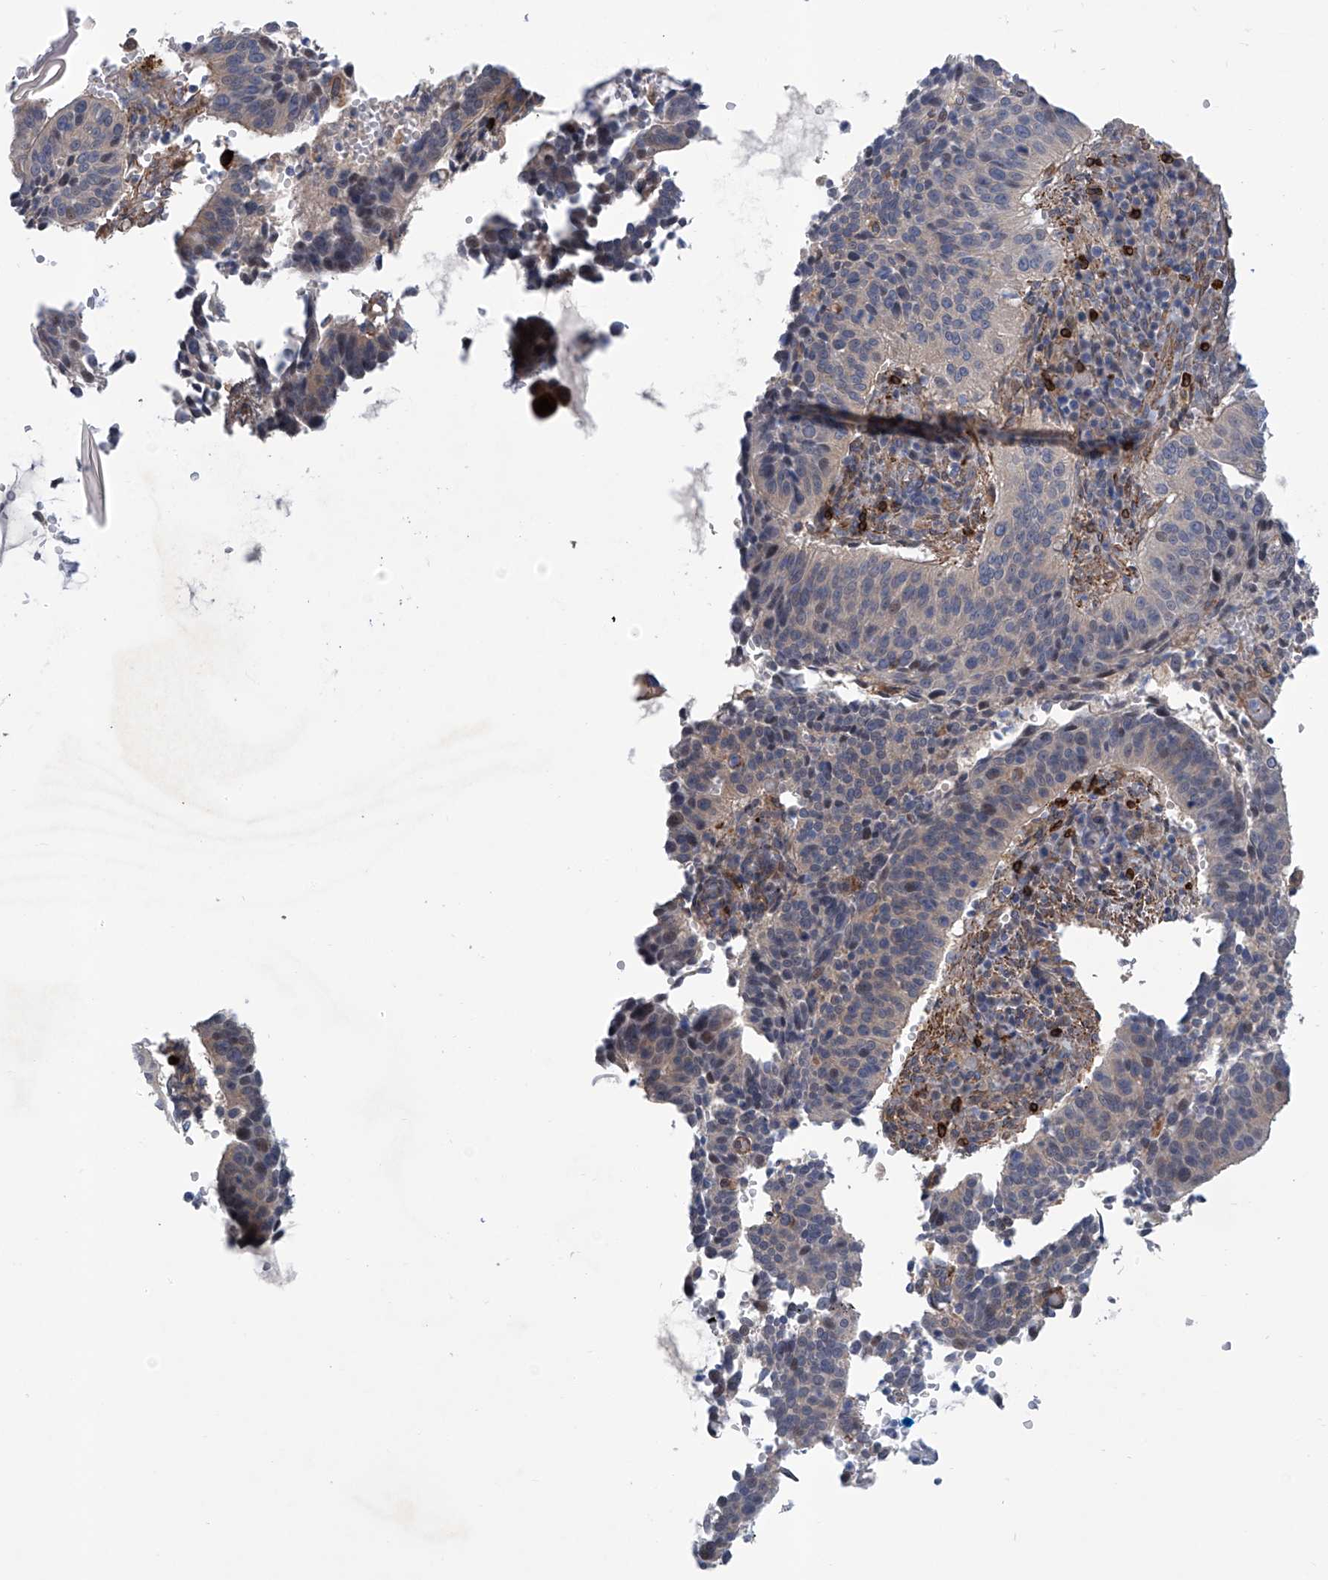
{"staining": {"intensity": "weak", "quantity": "<25%", "location": "cytoplasmic/membranous"}, "tissue": "cervical cancer", "cell_type": "Tumor cells", "image_type": "cancer", "snomed": [{"axis": "morphology", "description": "Normal tissue, NOS"}, {"axis": "morphology", "description": "Squamous cell carcinoma, NOS"}, {"axis": "topography", "description": "Cervix"}], "caption": "IHC of cervical cancer (squamous cell carcinoma) displays no positivity in tumor cells.", "gene": "TNN", "patient": {"sex": "female", "age": 39}}